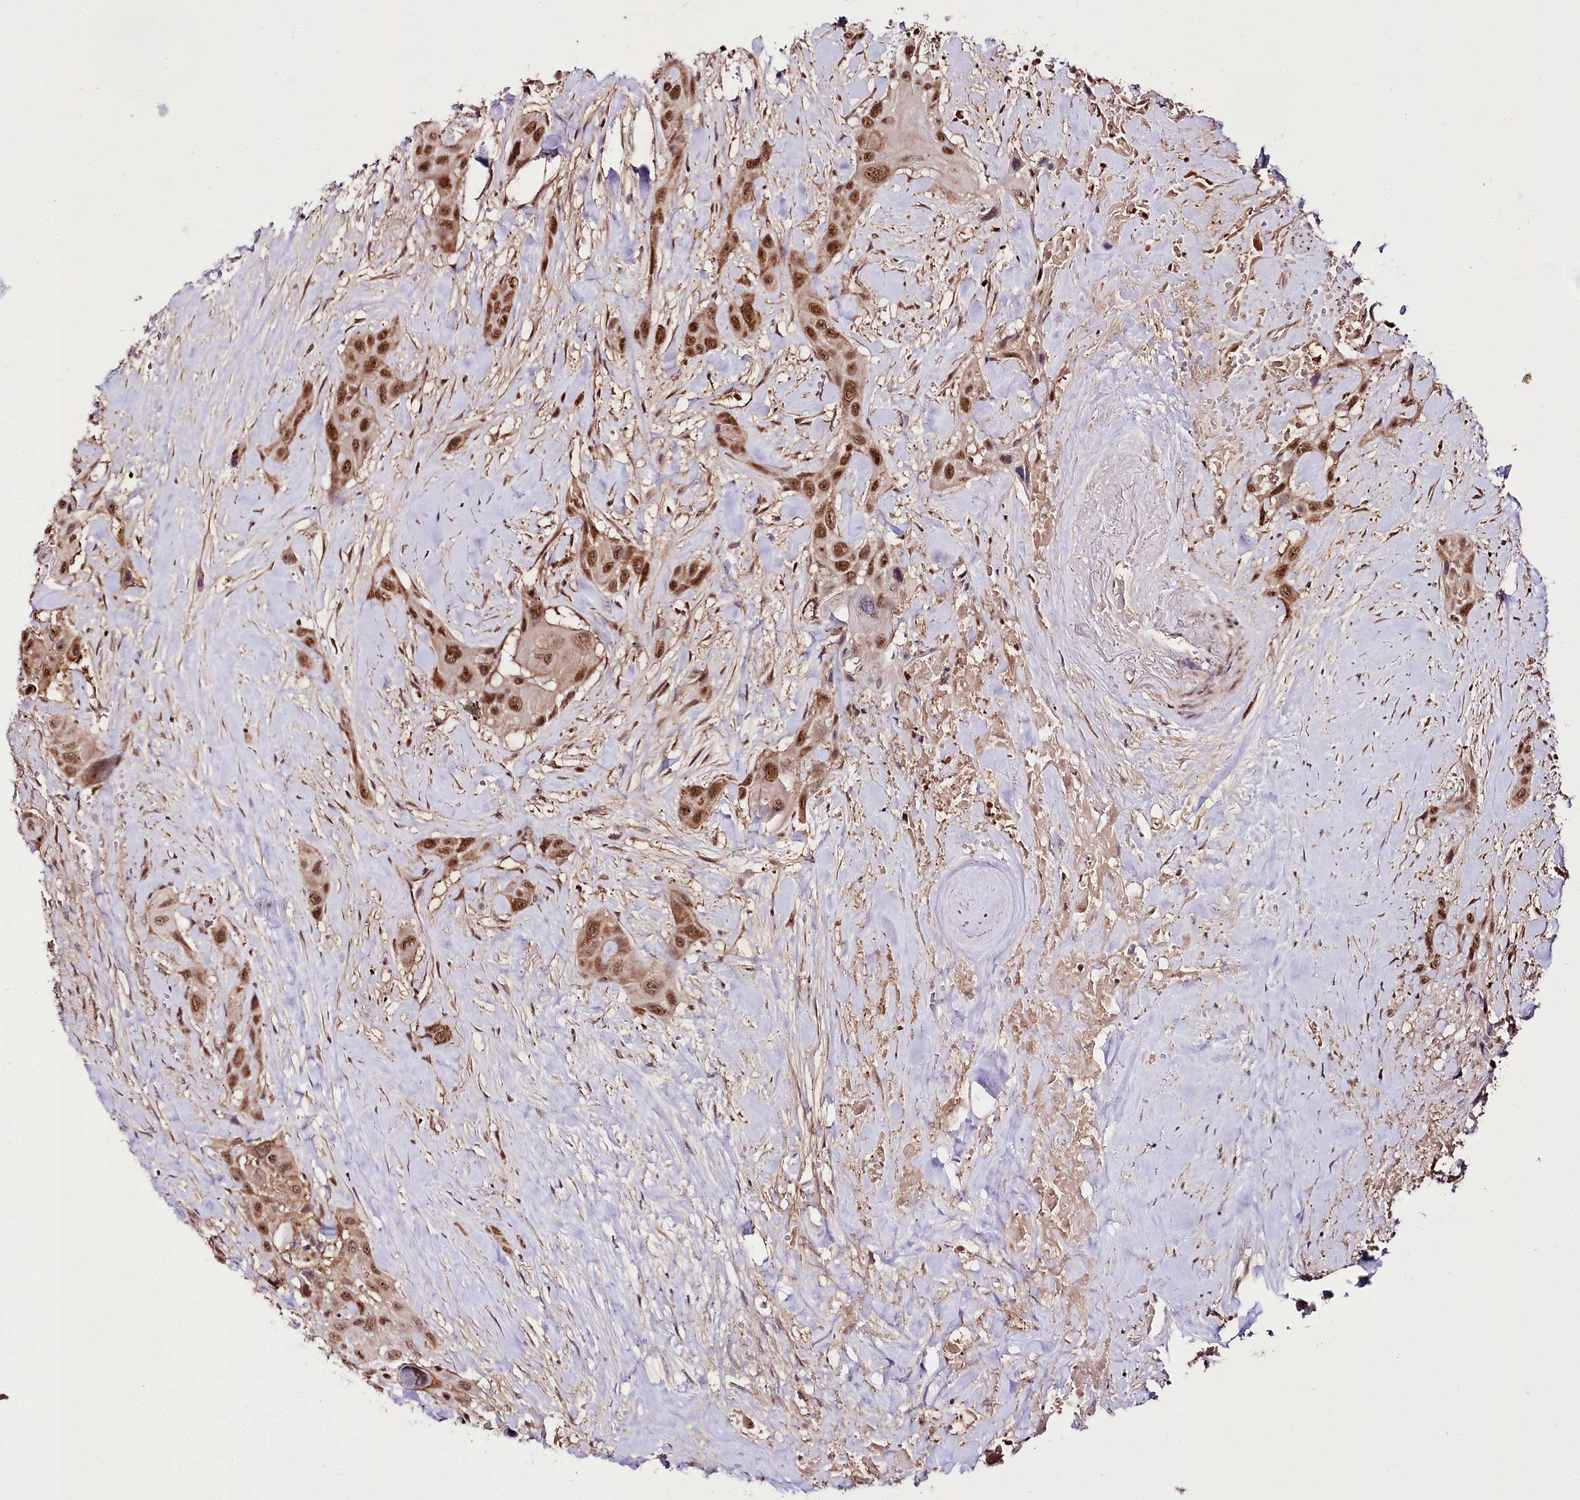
{"staining": {"intensity": "moderate", "quantity": ">75%", "location": "nuclear"}, "tissue": "head and neck cancer", "cell_type": "Tumor cells", "image_type": "cancer", "snomed": [{"axis": "morphology", "description": "Squamous cell carcinoma, NOS"}, {"axis": "topography", "description": "Head-Neck"}], "caption": "This photomicrograph shows immunohistochemistry staining of head and neck cancer, with medium moderate nuclear positivity in about >75% of tumor cells.", "gene": "GNL3L", "patient": {"sex": "male", "age": 81}}